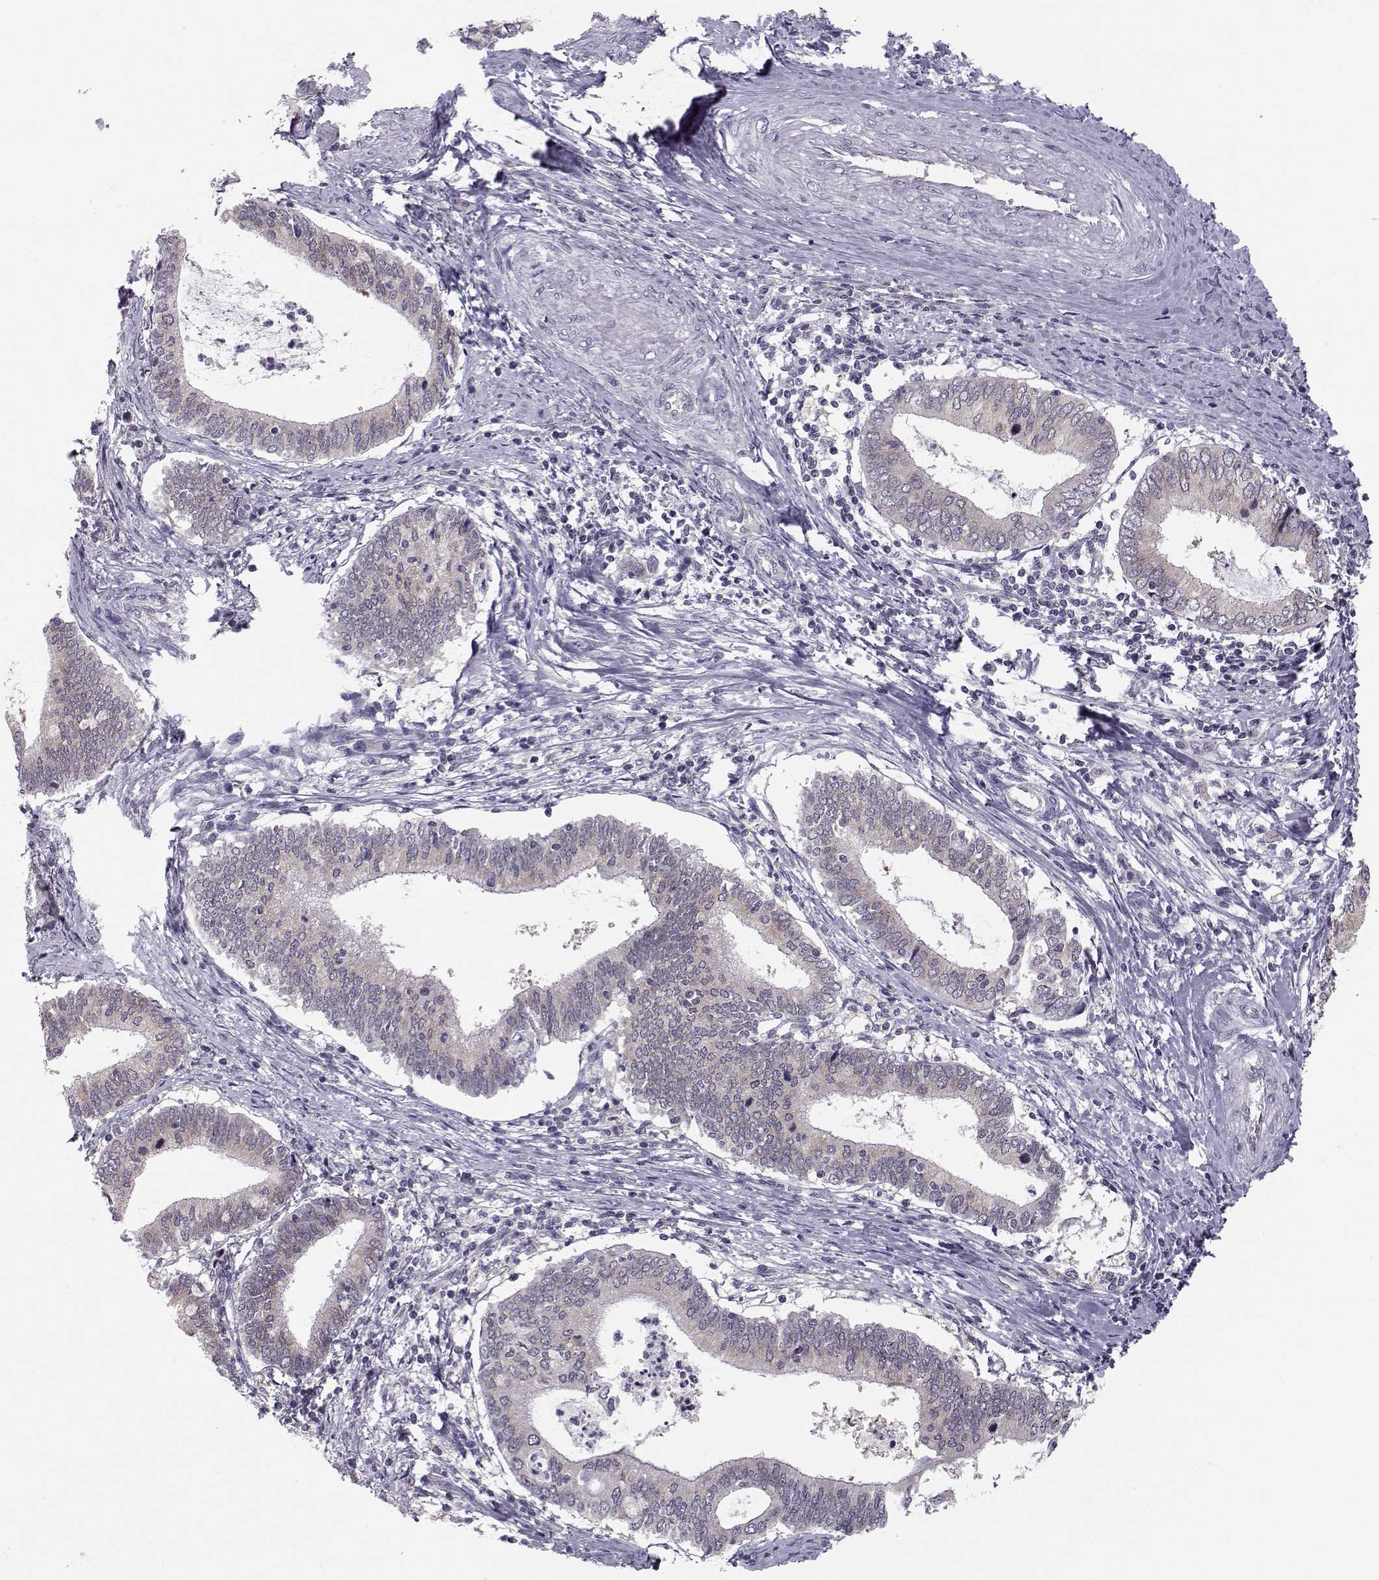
{"staining": {"intensity": "weak", "quantity": "25%-75%", "location": "cytoplasmic/membranous"}, "tissue": "cervical cancer", "cell_type": "Tumor cells", "image_type": "cancer", "snomed": [{"axis": "morphology", "description": "Adenocarcinoma, NOS"}, {"axis": "topography", "description": "Cervix"}], "caption": "Protein expression analysis of adenocarcinoma (cervical) displays weak cytoplasmic/membranous staining in about 25%-75% of tumor cells.", "gene": "KIF13B", "patient": {"sex": "female", "age": 42}}